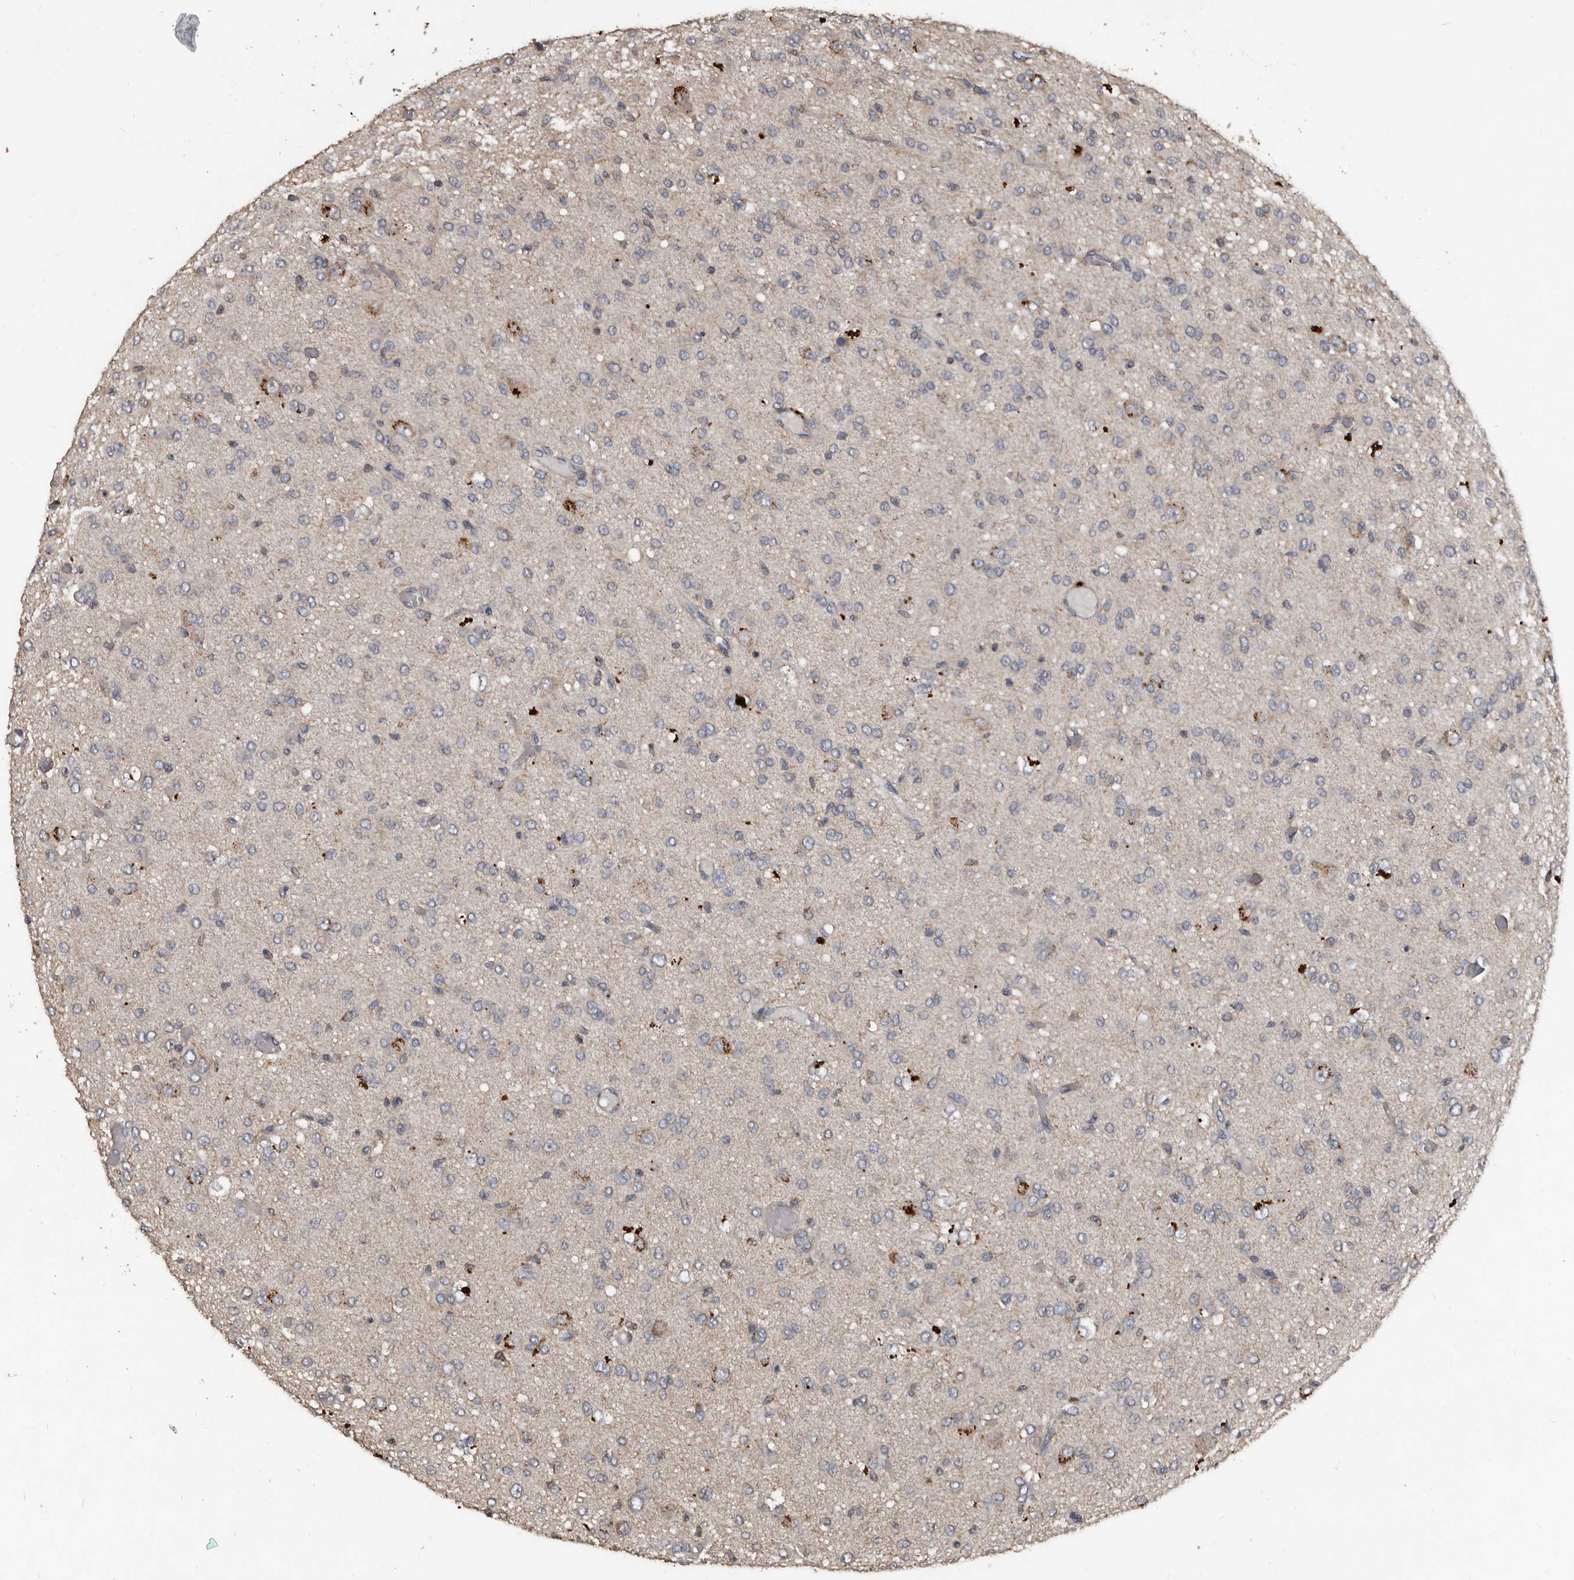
{"staining": {"intensity": "negative", "quantity": "none", "location": "none"}, "tissue": "glioma", "cell_type": "Tumor cells", "image_type": "cancer", "snomed": [{"axis": "morphology", "description": "Glioma, malignant, High grade"}, {"axis": "topography", "description": "Brain"}], "caption": "This is a photomicrograph of immunohistochemistry (IHC) staining of high-grade glioma (malignant), which shows no staining in tumor cells. (DAB immunohistochemistry (IHC) with hematoxylin counter stain).", "gene": "GREB1", "patient": {"sex": "female", "age": 59}}